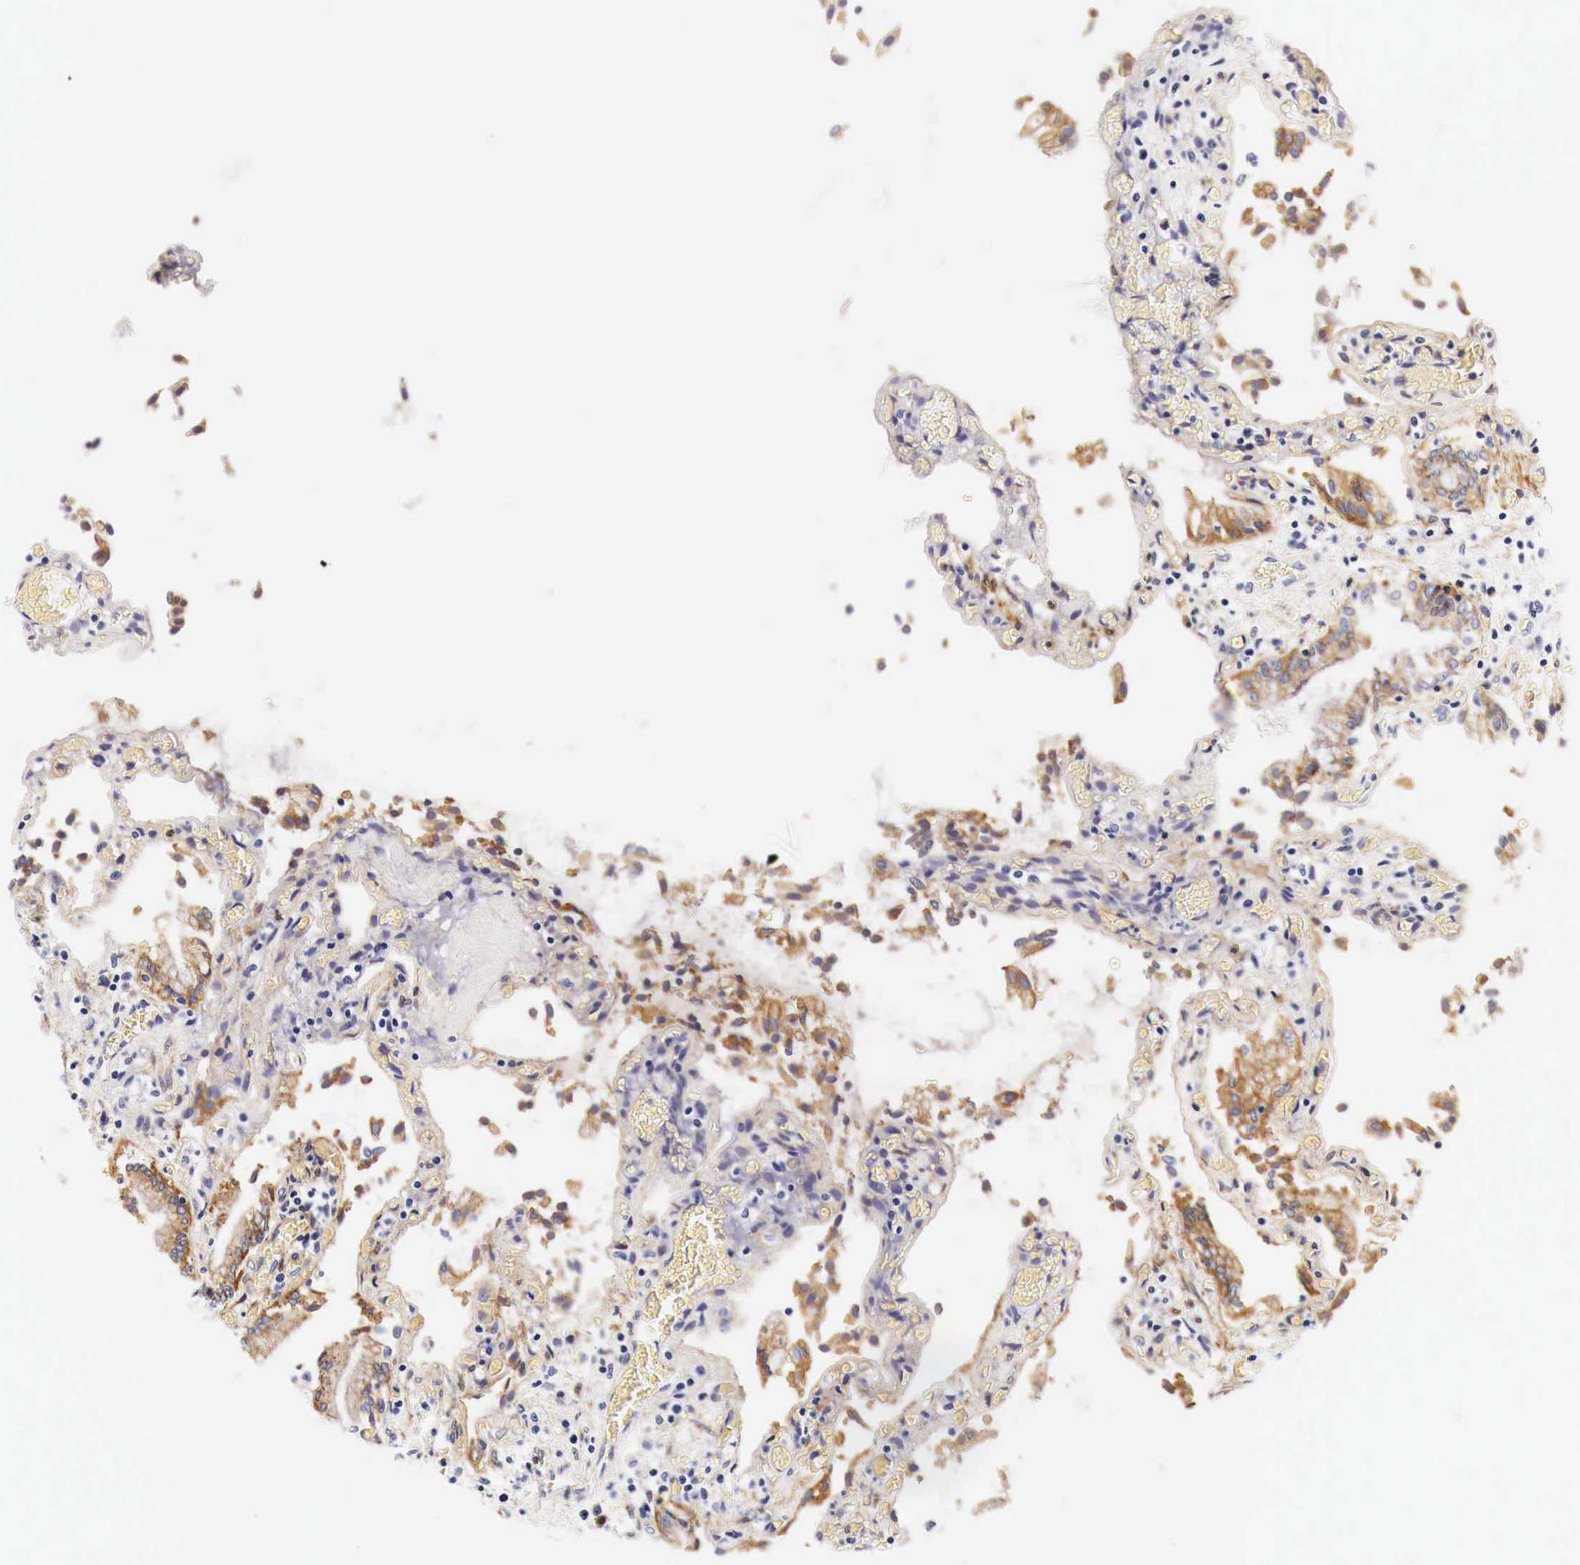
{"staining": {"intensity": "strong", "quantity": ">75%", "location": "cytoplasmic/membranous"}, "tissue": "gallbladder", "cell_type": "Glandular cells", "image_type": "normal", "snomed": [{"axis": "morphology", "description": "Normal tissue, NOS"}, {"axis": "topography", "description": "Gallbladder"}], "caption": "A high amount of strong cytoplasmic/membranous expression is appreciated in about >75% of glandular cells in benign gallbladder. The staining was performed using DAB to visualize the protein expression in brown, while the nuclei were stained in blue with hematoxylin (Magnification: 20x).", "gene": "EGFR", "patient": {"sex": "male", "age": 73}}